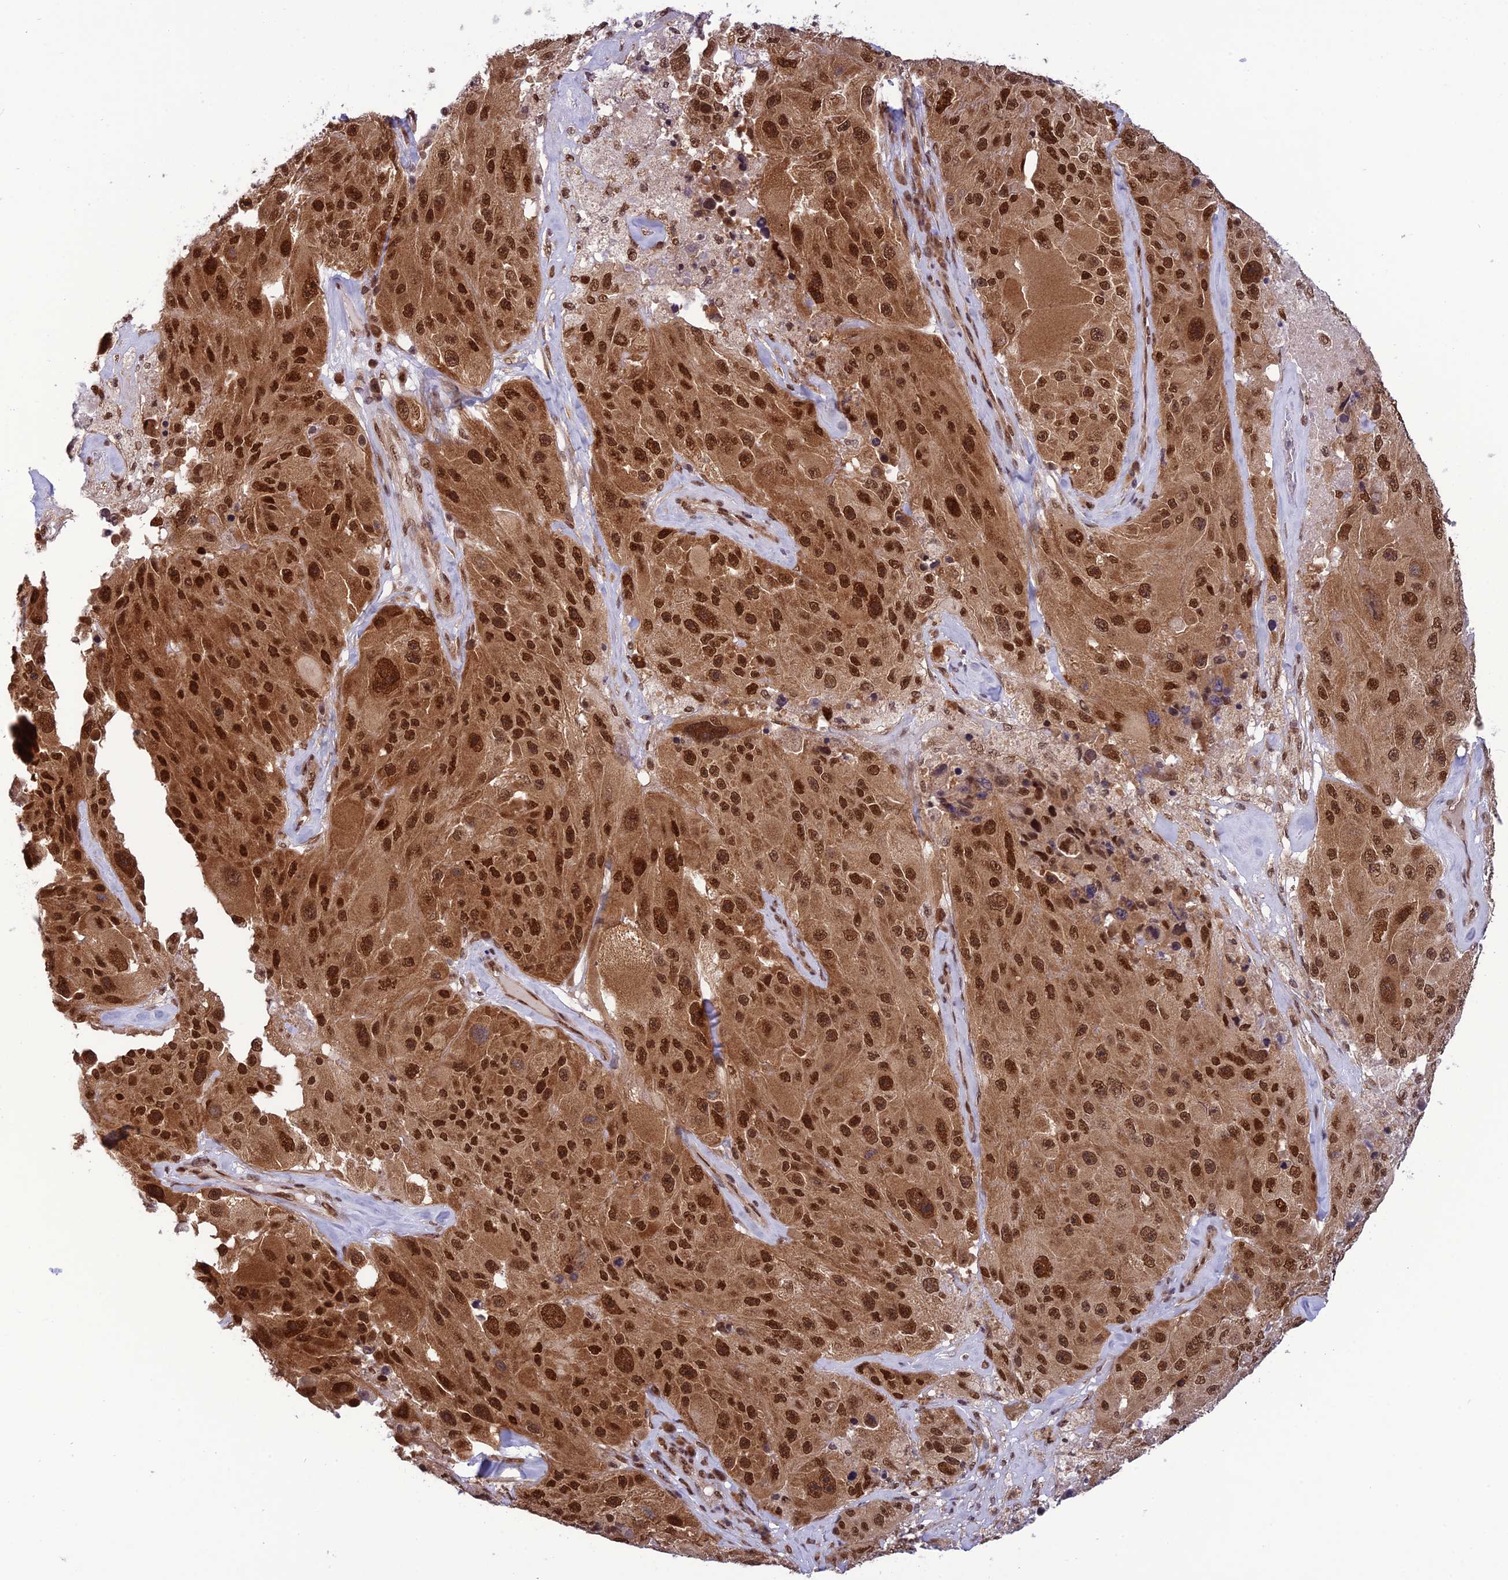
{"staining": {"intensity": "strong", "quantity": ">75%", "location": "cytoplasmic/membranous,nuclear"}, "tissue": "melanoma", "cell_type": "Tumor cells", "image_type": "cancer", "snomed": [{"axis": "morphology", "description": "Malignant melanoma, Metastatic site"}, {"axis": "topography", "description": "Lymph node"}], "caption": "Malignant melanoma (metastatic site) stained with immunohistochemistry (IHC) exhibits strong cytoplasmic/membranous and nuclear positivity in approximately >75% of tumor cells.", "gene": "RTRAF", "patient": {"sex": "male", "age": 62}}